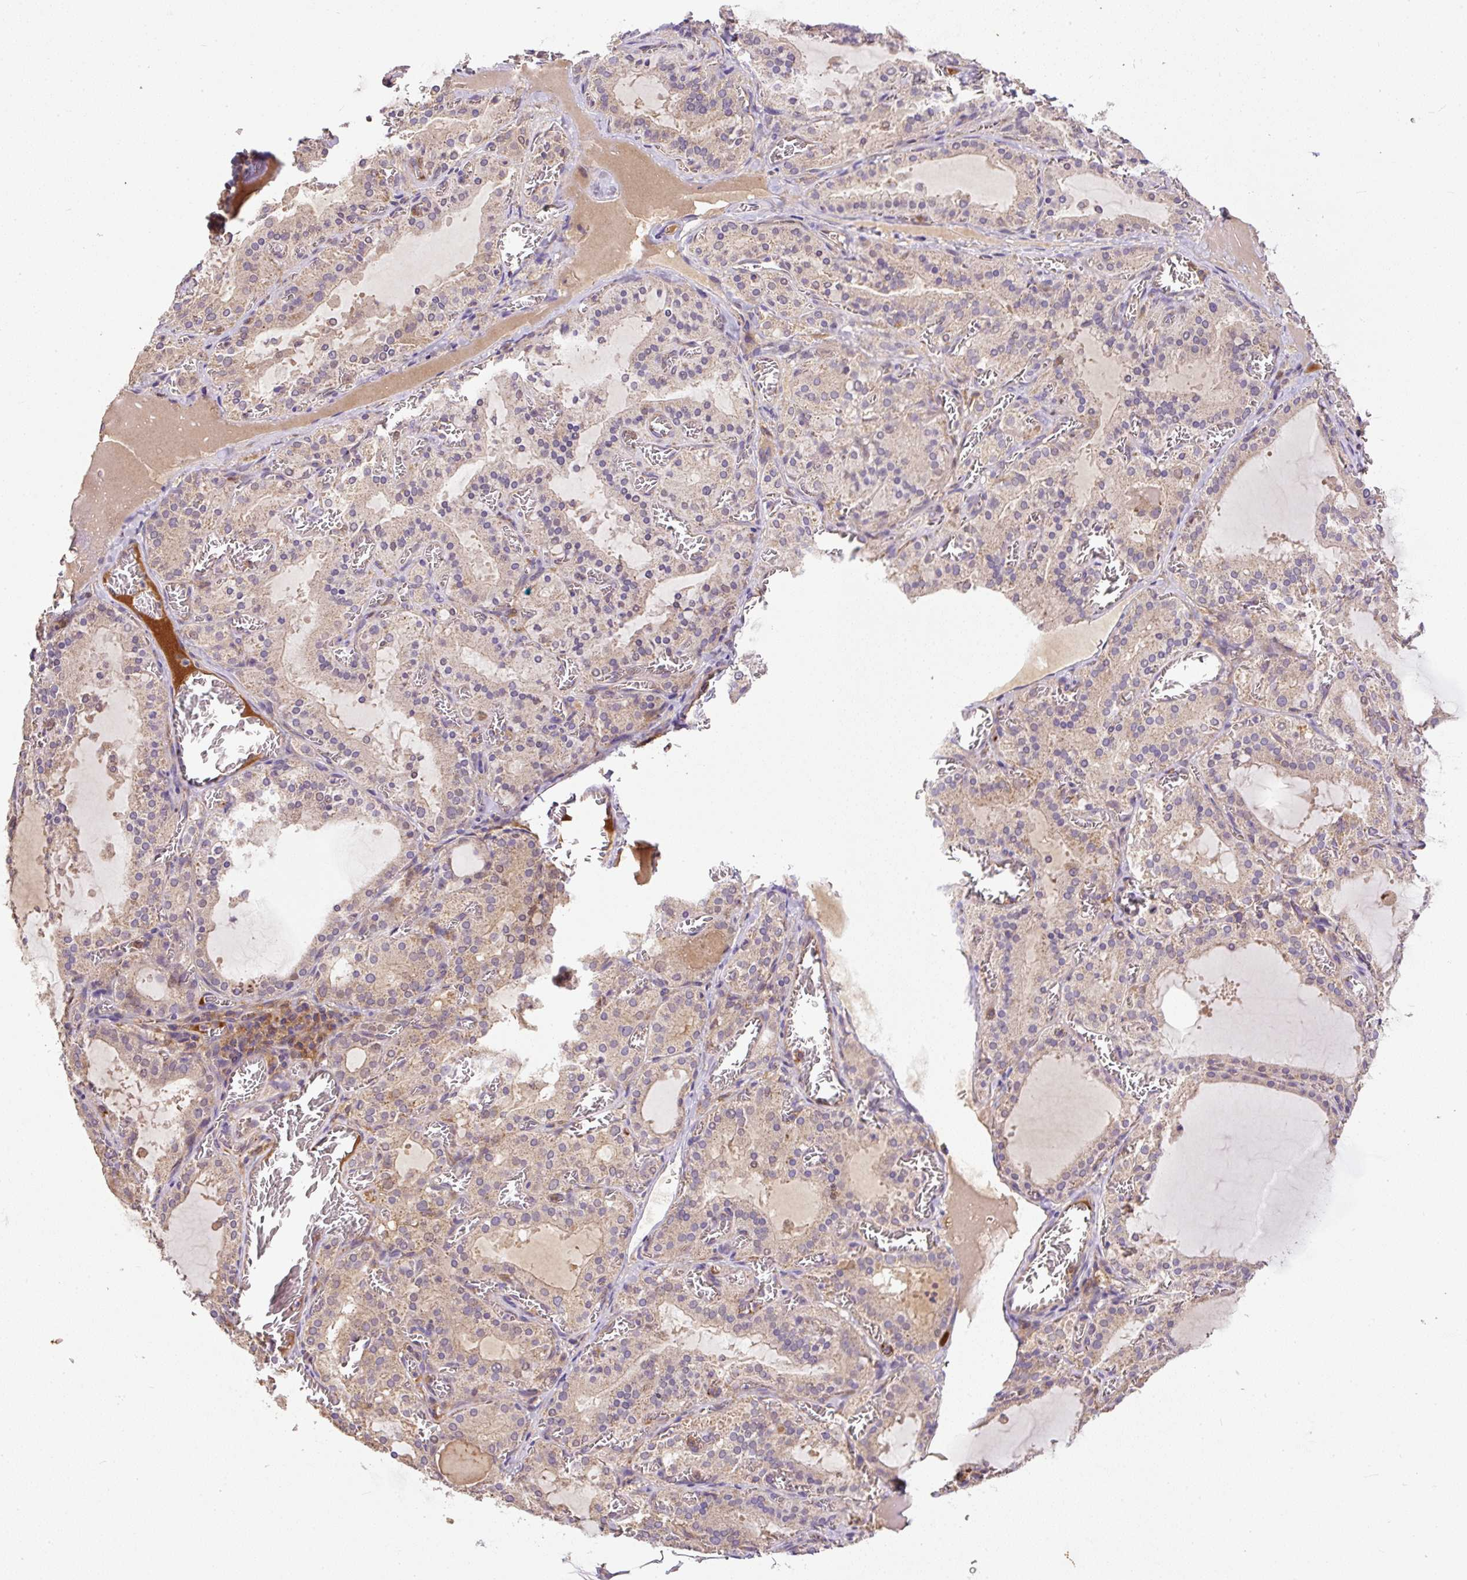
{"staining": {"intensity": "moderate", "quantity": "25%-75%", "location": "cytoplasmic/membranous"}, "tissue": "thyroid gland", "cell_type": "Glandular cells", "image_type": "normal", "snomed": [{"axis": "morphology", "description": "Normal tissue, NOS"}, {"axis": "topography", "description": "Thyroid gland"}], "caption": "Immunohistochemical staining of normal human thyroid gland exhibits moderate cytoplasmic/membranous protein expression in about 25%-75% of glandular cells. Using DAB (3,3'-diaminobenzidine) (brown) and hematoxylin (blue) stains, captured at high magnification using brightfield microscopy.", "gene": "DAPK1", "patient": {"sex": "female", "age": 30}}